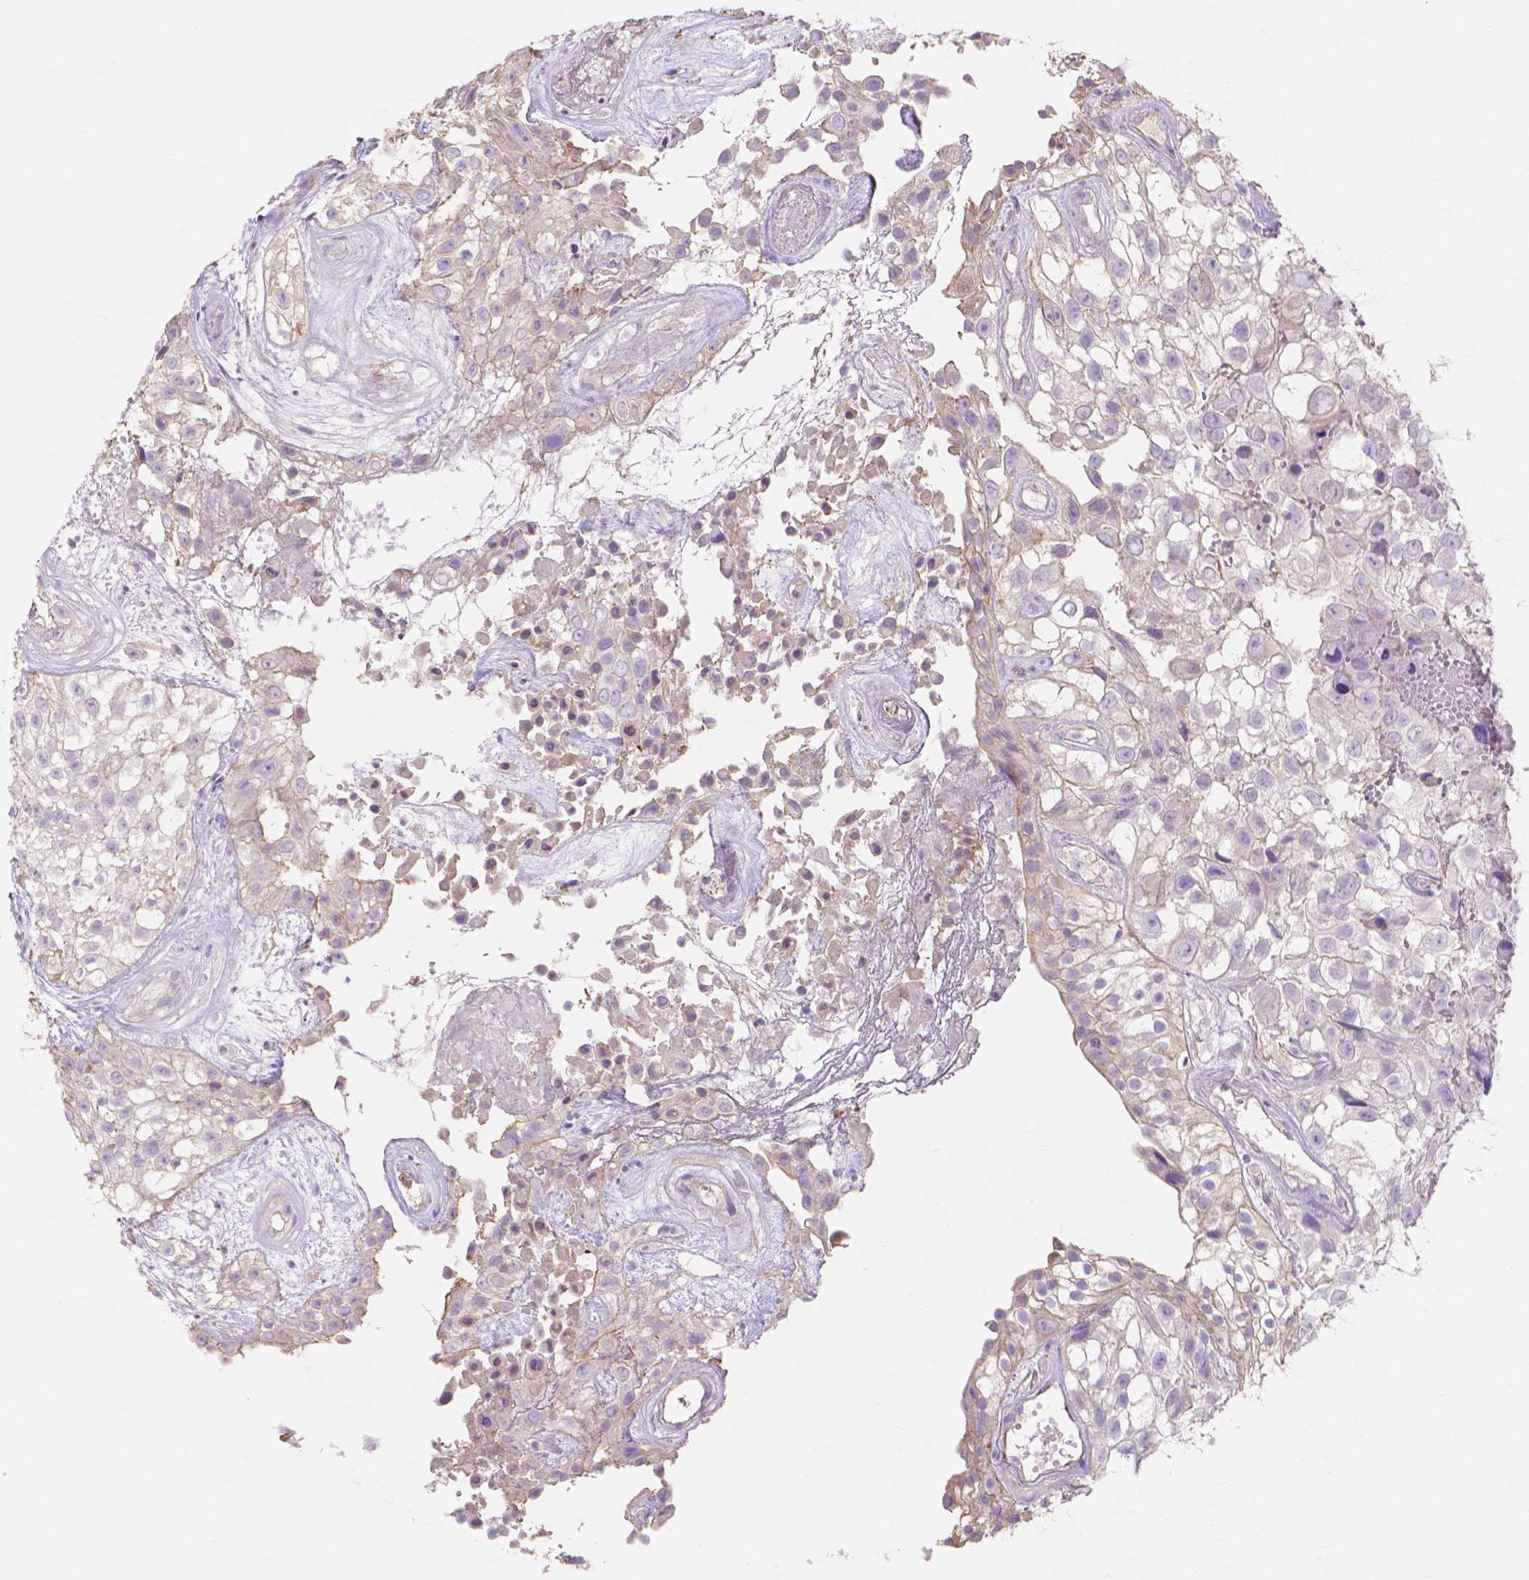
{"staining": {"intensity": "negative", "quantity": "none", "location": "none"}, "tissue": "urothelial cancer", "cell_type": "Tumor cells", "image_type": "cancer", "snomed": [{"axis": "morphology", "description": "Urothelial carcinoma, High grade"}, {"axis": "topography", "description": "Urinary bladder"}], "caption": "Human urothelial cancer stained for a protein using IHC reveals no staining in tumor cells.", "gene": "MBLAC1", "patient": {"sex": "male", "age": 56}}